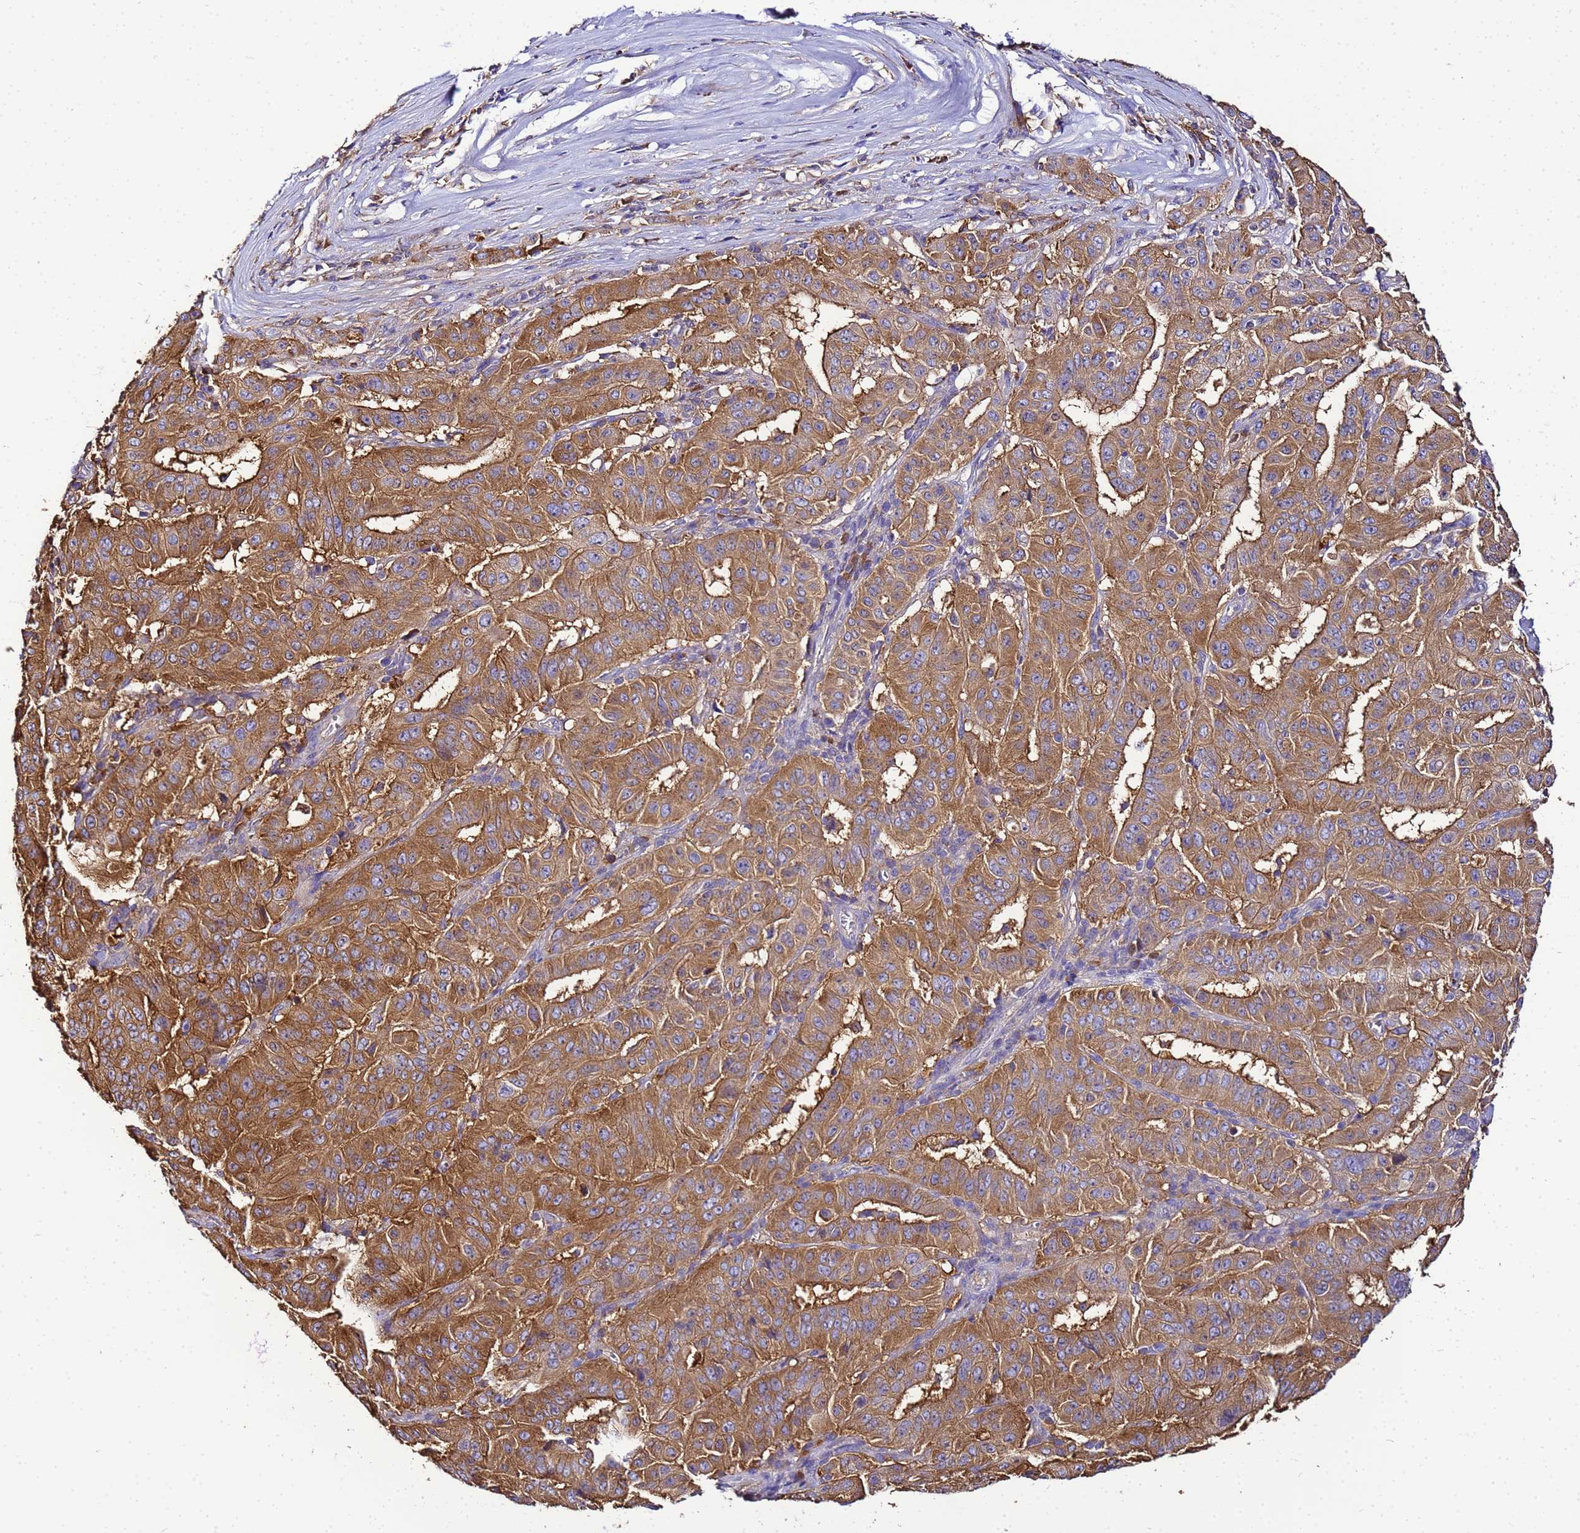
{"staining": {"intensity": "moderate", "quantity": ">75%", "location": "cytoplasmic/membranous"}, "tissue": "pancreatic cancer", "cell_type": "Tumor cells", "image_type": "cancer", "snomed": [{"axis": "morphology", "description": "Adenocarcinoma, NOS"}, {"axis": "topography", "description": "Pancreas"}], "caption": "Immunohistochemistry (DAB (3,3'-diaminobenzidine)) staining of human pancreatic adenocarcinoma displays moderate cytoplasmic/membranous protein staining in approximately >75% of tumor cells.", "gene": "NARS1", "patient": {"sex": "male", "age": 63}}